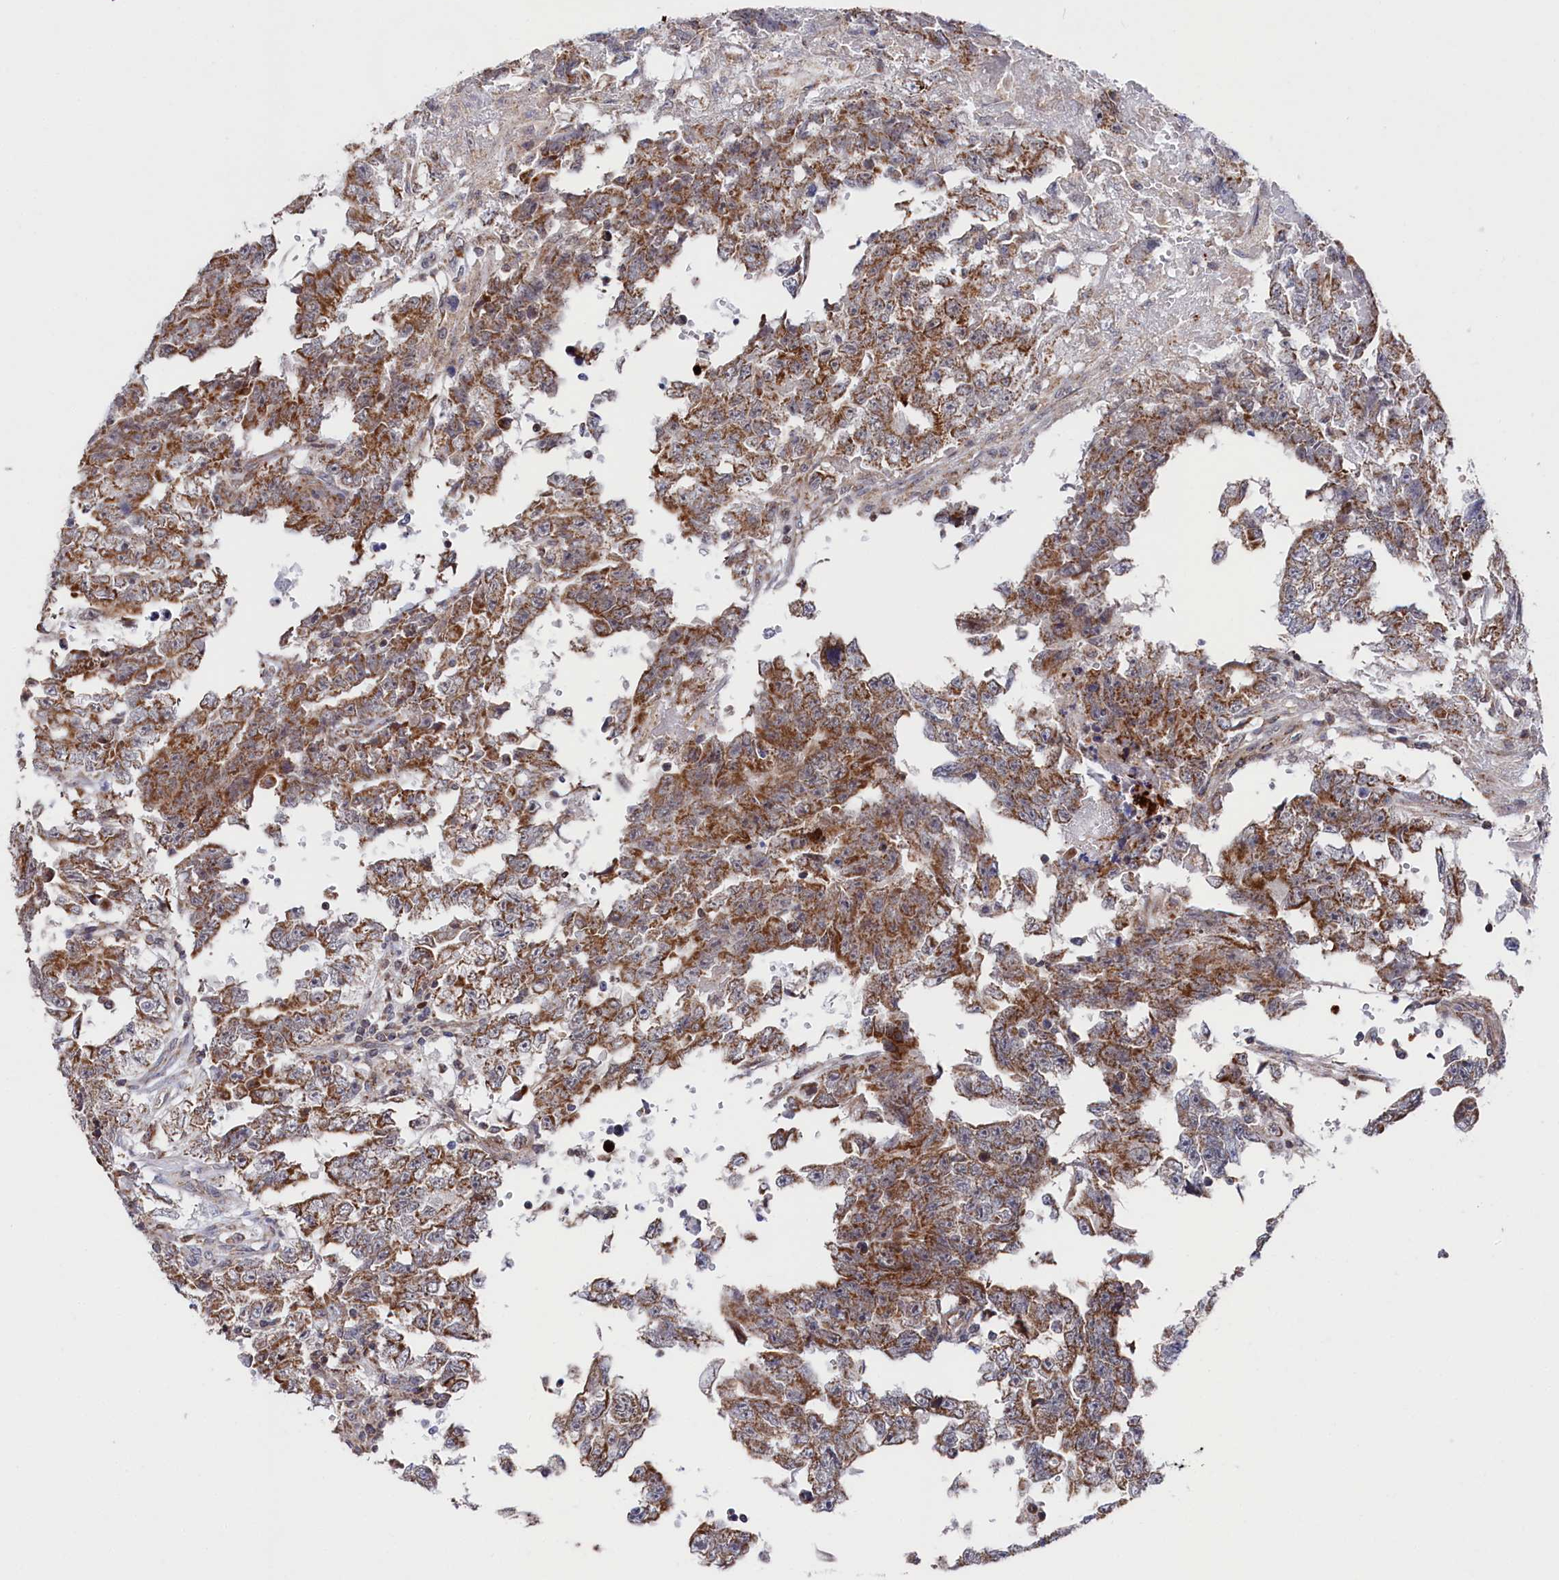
{"staining": {"intensity": "moderate", "quantity": "25%-75%", "location": "cytoplasmic/membranous"}, "tissue": "testis cancer", "cell_type": "Tumor cells", "image_type": "cancer", "snomed": [{"axis": "morphology", "description": "Carcinoma, Embryonal, NOS"}, {"axis": "topography", "description": "Testis"}], "caption": "Protein expression analysis of human testis cancer reveals moderate cytoplasmic/membranous staining in approximately 25%-75% of tumor cells. The staining was performed using DAB (3,3'-diaminobenzidine) to visualize the protein expression in brown, while the nuclei were stained in blue with hematoxylin (Magnification: 20x).", "gene": "CHCHD1", "patient": {"sex": "male", "age": 25}}